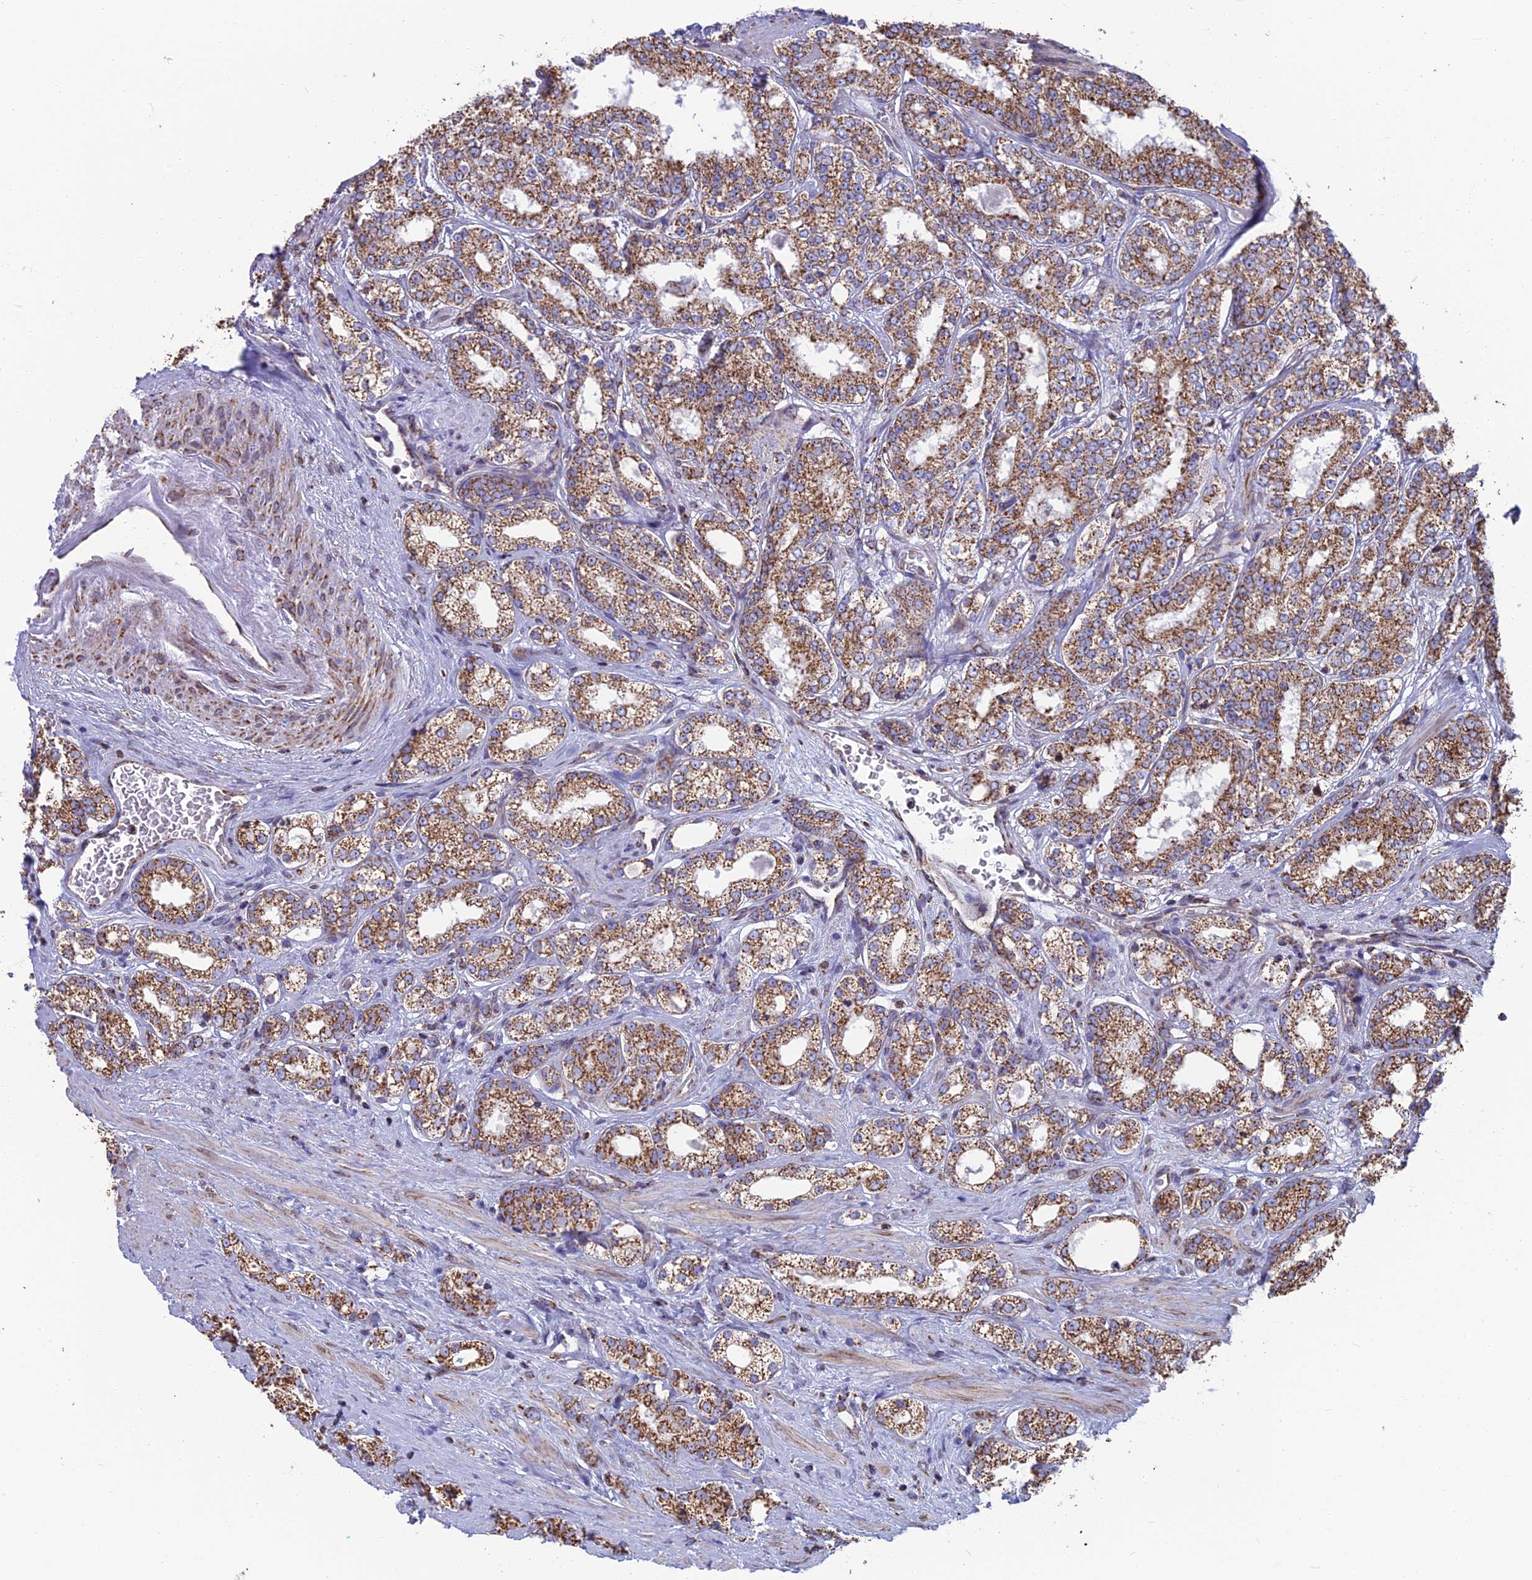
{"staining": {"intensity": "moderate", "quantity": ">75%", "location": "cytoplasmic/membranous"}, "tissue": "prostate cancer", "cell_type": "Tumor cells", "image_type": "cancer", "snomed": [{"axis": "morphology", "description": "Normal tissue, NOS"}, {"axis": "morphology", "description": "Adenocarcinoma, High grade"}, {"axis": "topography", "description": "Prostate"}], "caption": "This photomicrograph displays prostate adenocarcinoma (high-grade) stained with immunohistochemistry (IHC) to label a protein in brown. The cytoplasmic/membranous of tumor cells show moderate positivity for the protein. Nuclei are counter-stained blue.", "gene": "CS", "patient": {"sex": "male", "age": 83}}